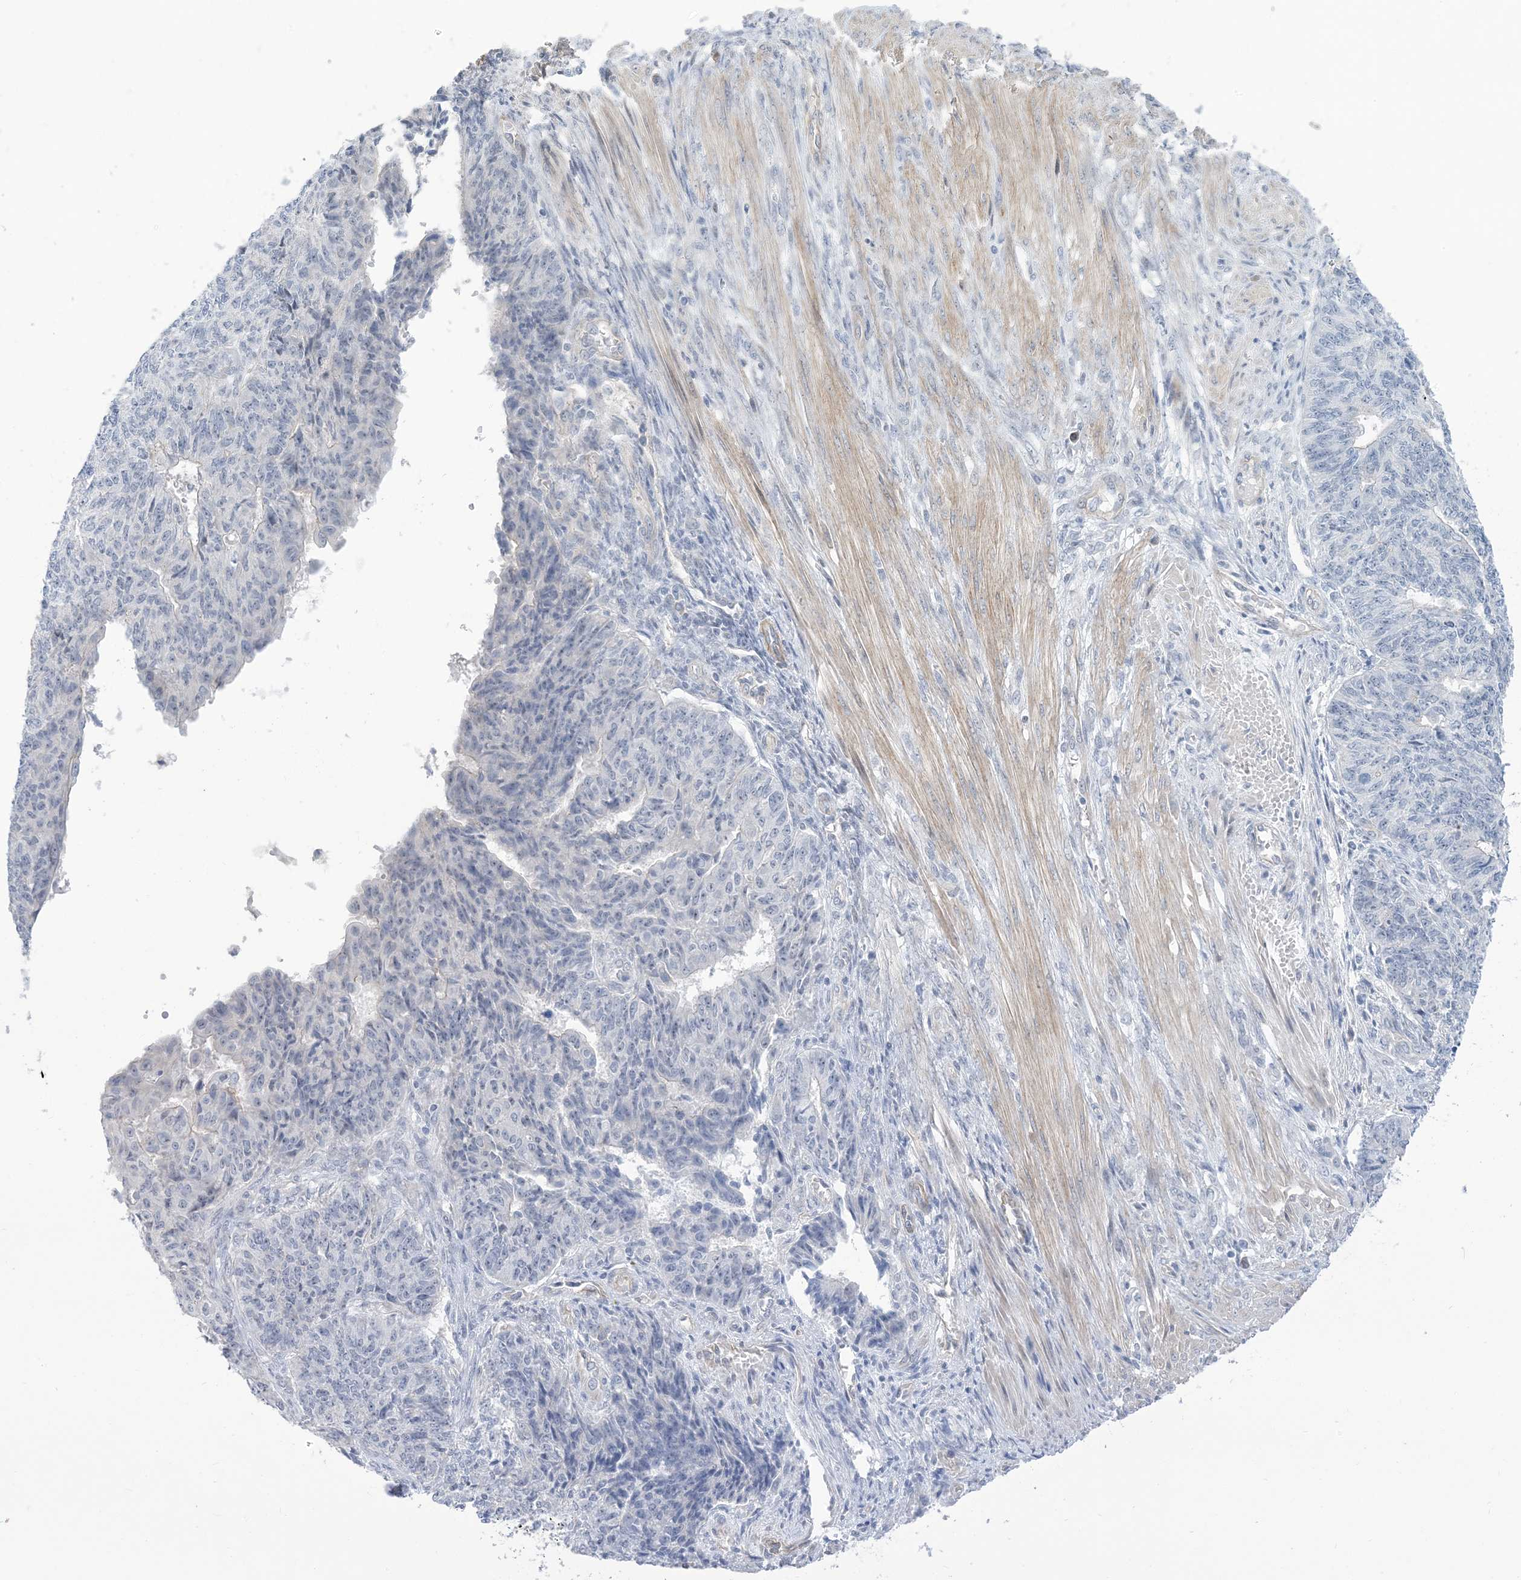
{"staining": {"intensity": "negative", "quantity": "none", "location": "none"}, "tissue": "endometrial cancer", "cell_type": "Tumor cells", "image_type": "cancer", "snomed": [{"axis": "morphology", "description": "Adenocarcinoma, NOS"}, {"axis": "topography", "description": "Endometrium"}], "caption": "Protein analysis of adenocarcinoma (endometrial) reveals no significant expression in tumor cells.", "gene": "IL36B", "patient": {"sex": "female", "age": 32}}